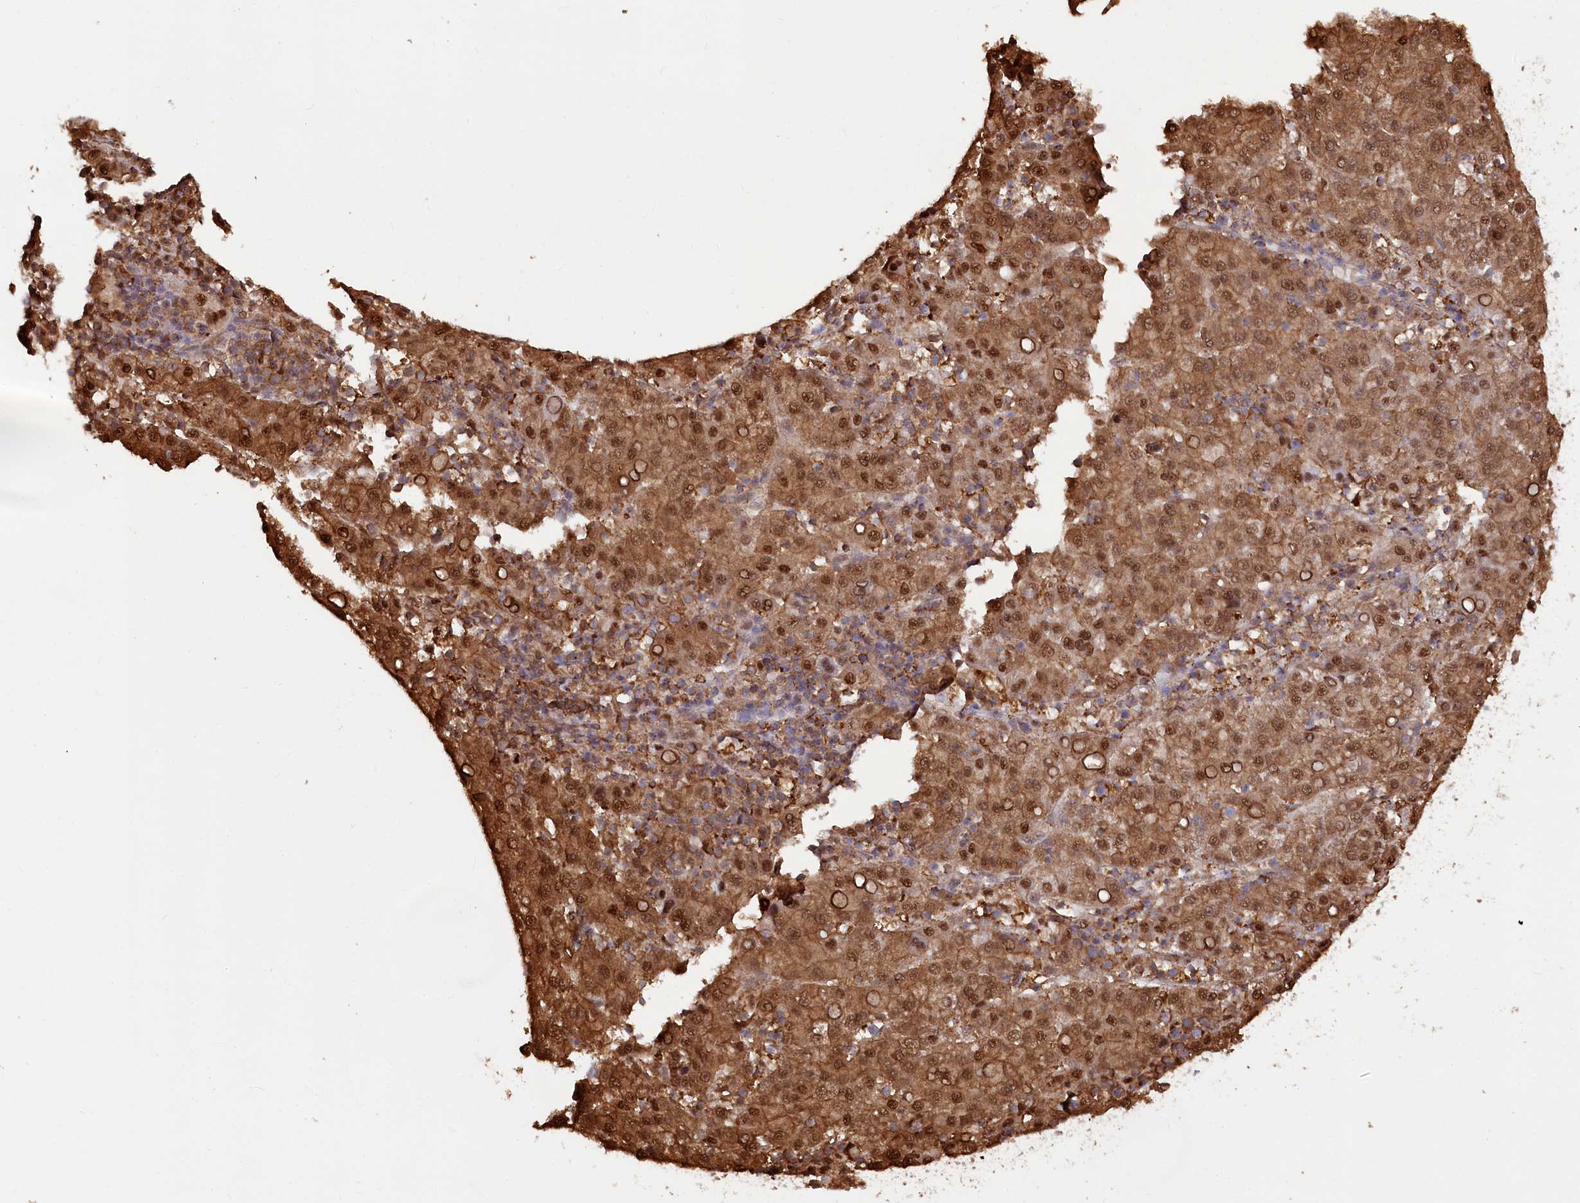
{"staining": {"intensity": "moderate", "quantity": ">75%", "location": "cytoplasmic/membranous,nuclear"}, "tissue": "liver cancer", "cell_type": "Tumor cells", "image_type": "cancer", "snomed": [{"axis": "morphology", "description": "Carcinoma, Hepatocellular, NOS"}, {"axis": "topography", "description": "Liver"}], "caption": "A micrograph of liver cancer stained for a protein reveals moderate cytoplasmic/membranous and nuclear brown staining in tumor cells.", "gene": "PSMA1", "patient": {"sex": "female", "age": 58}}